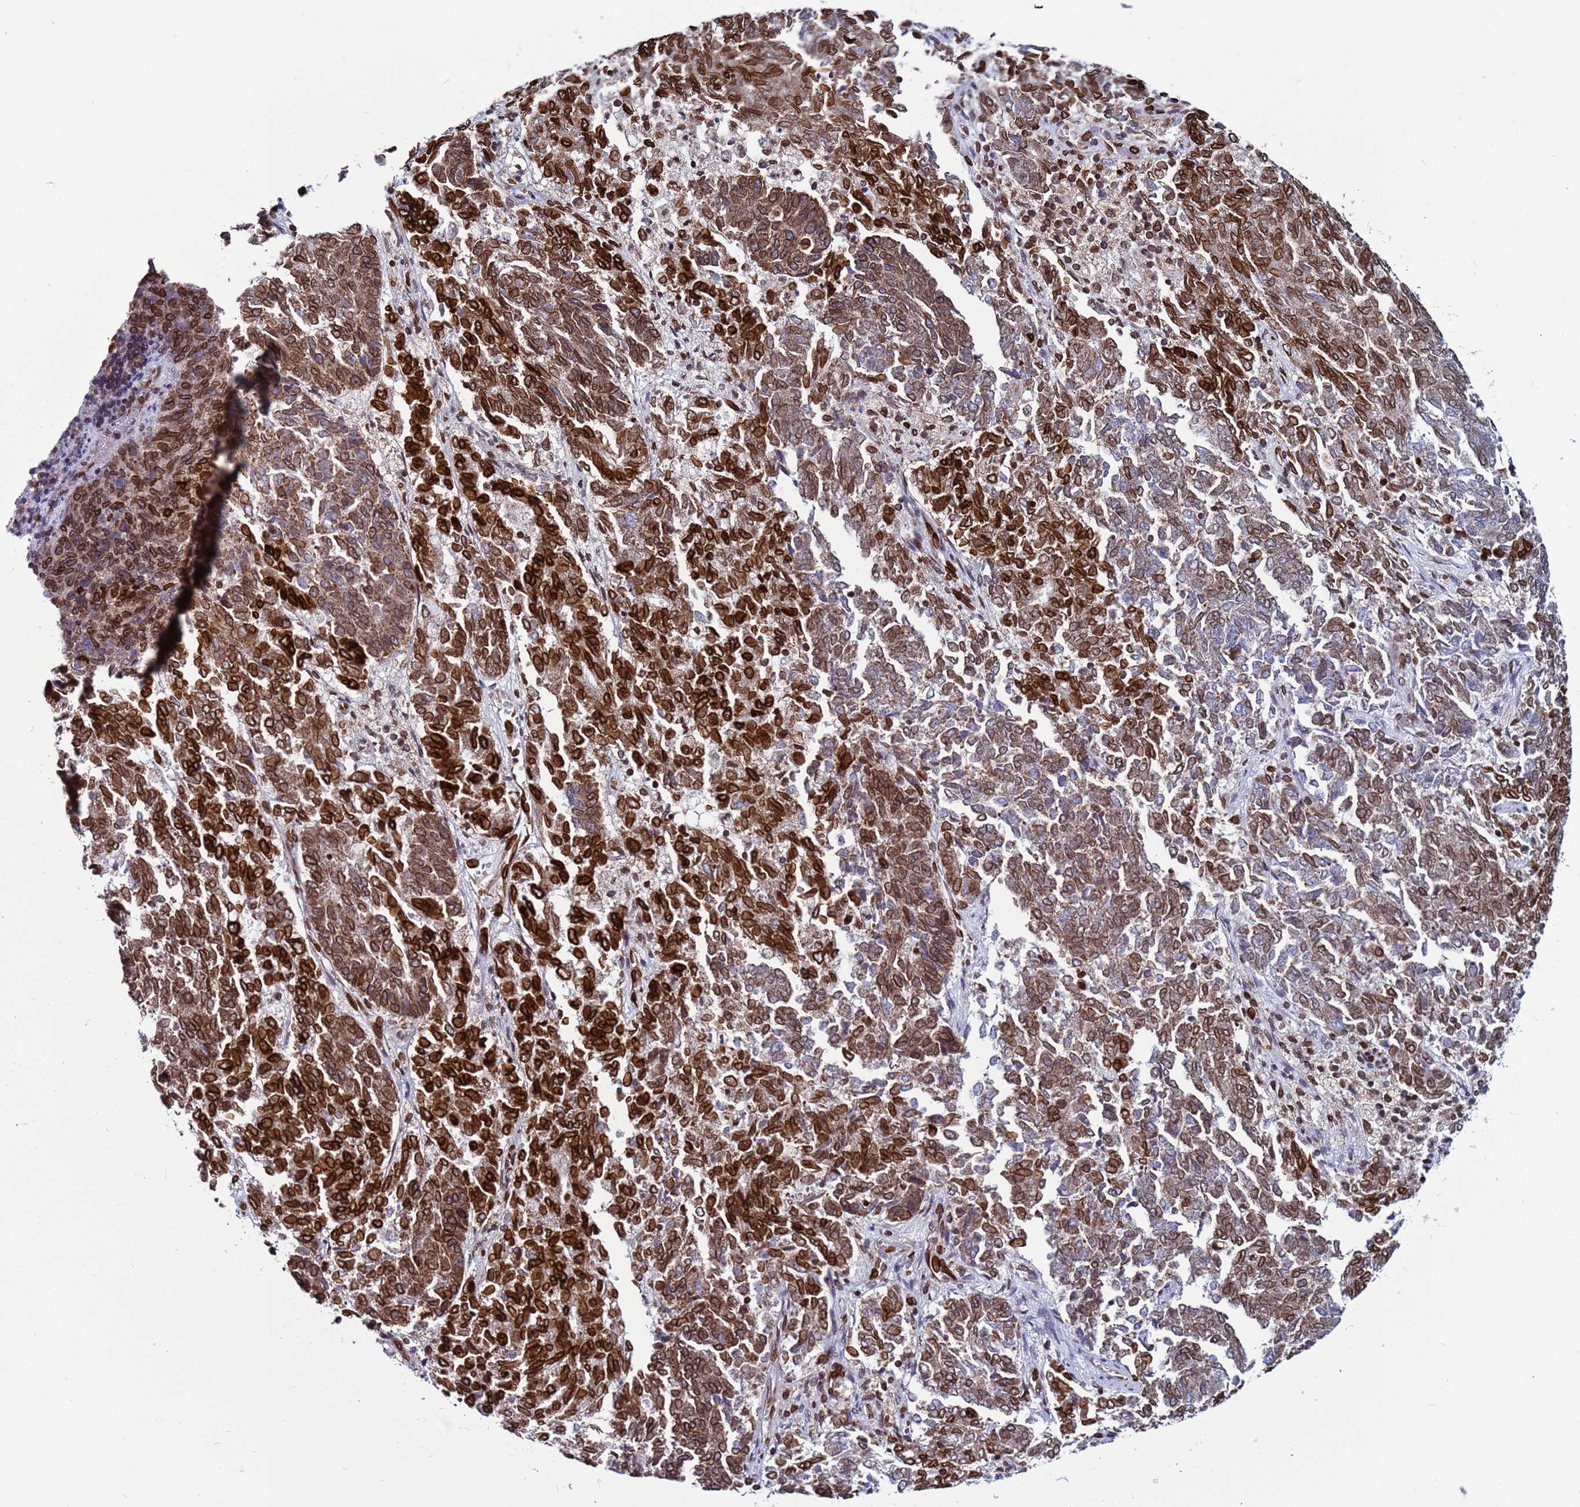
{"staining": {"intensity": "strong", "quantity": ">75%", "location": "cytoplasmic/membranous,nuclear"}, "tissue": "endometrial cancer", "cell_type": "Tumor cells", "image_type": "cancer", "snomed": [{"axis": "morphology", "description": "Adenocarcinoma, NOS"}, {"axis": "topography", "description": "Endometrium"}], "caption": "IHC staining of endometrial cancer, which exhibits high levels of strong cytoplasmic/membranous and nuclear positivity in approximately >75% of tumor cells indicating strong cytoplasmic/membranous and nuclear protein expression. The staining was performed using DAB (brown) for protein detection and nuclei were counterstained in hematoxylin (blue).", "gene": "TOR1AIP1", "patient": {"sex": "female", "age": 80}}